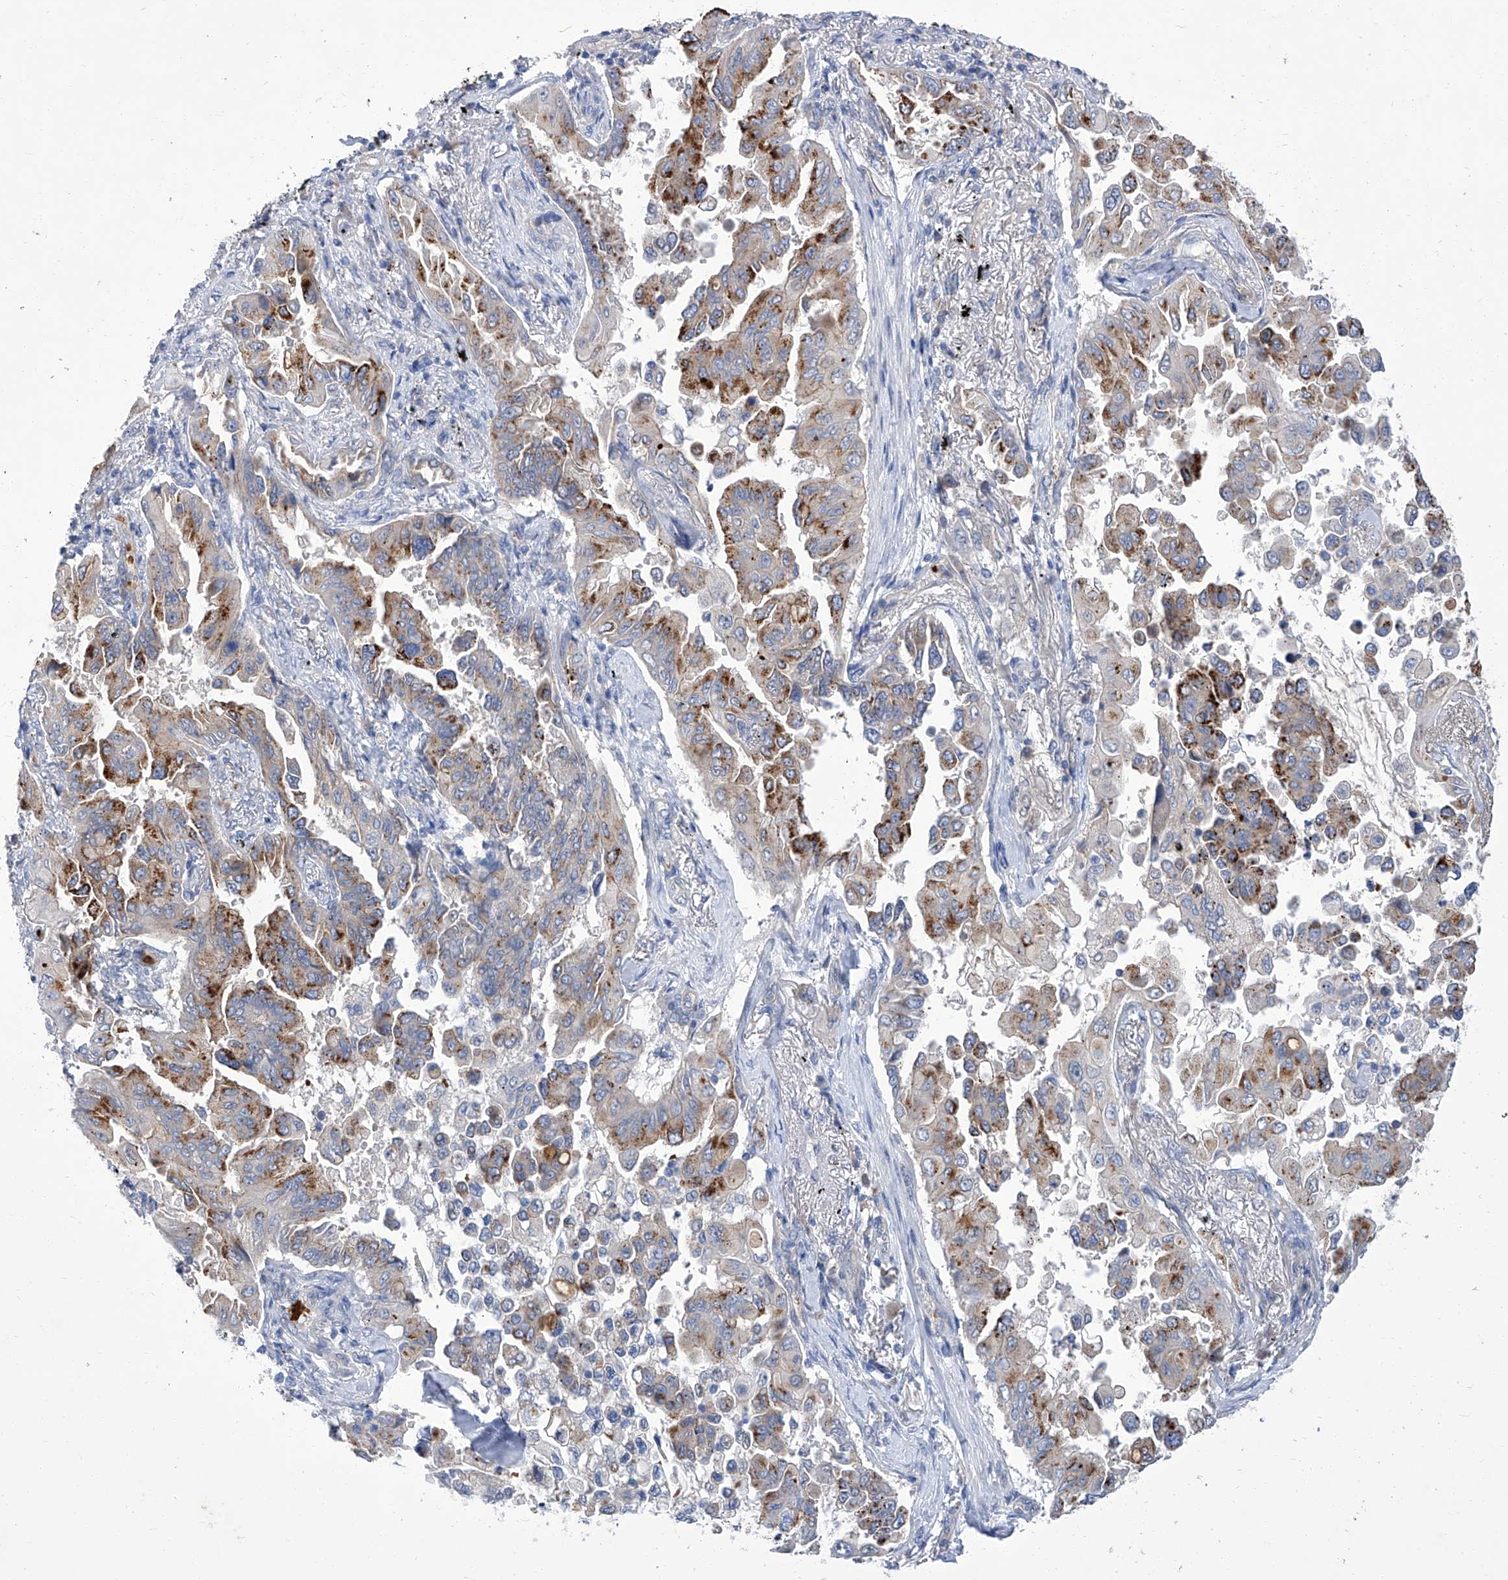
{"staining": {"intensity": "moderate", "quantity": "25%-75%", "location": "cytoplasmic/membranous"}, "tissue": "lung cancer", "cell_type": "Tumor cells", "image_type": "cancer", "snomed": [{"axis": "morphology", "description": "Adenocarcinoma, NOS"}, {"axis": "topography", "description": "Lung"}], "caption": "Brown immunohistochemical staining in human lung cancer exhibits moderate cytoplasmic/membranous positivity in approximately 25%-75% of tumor cells.", "gene": "PARD3", "patient": {"sex": "female", "age": 67}}